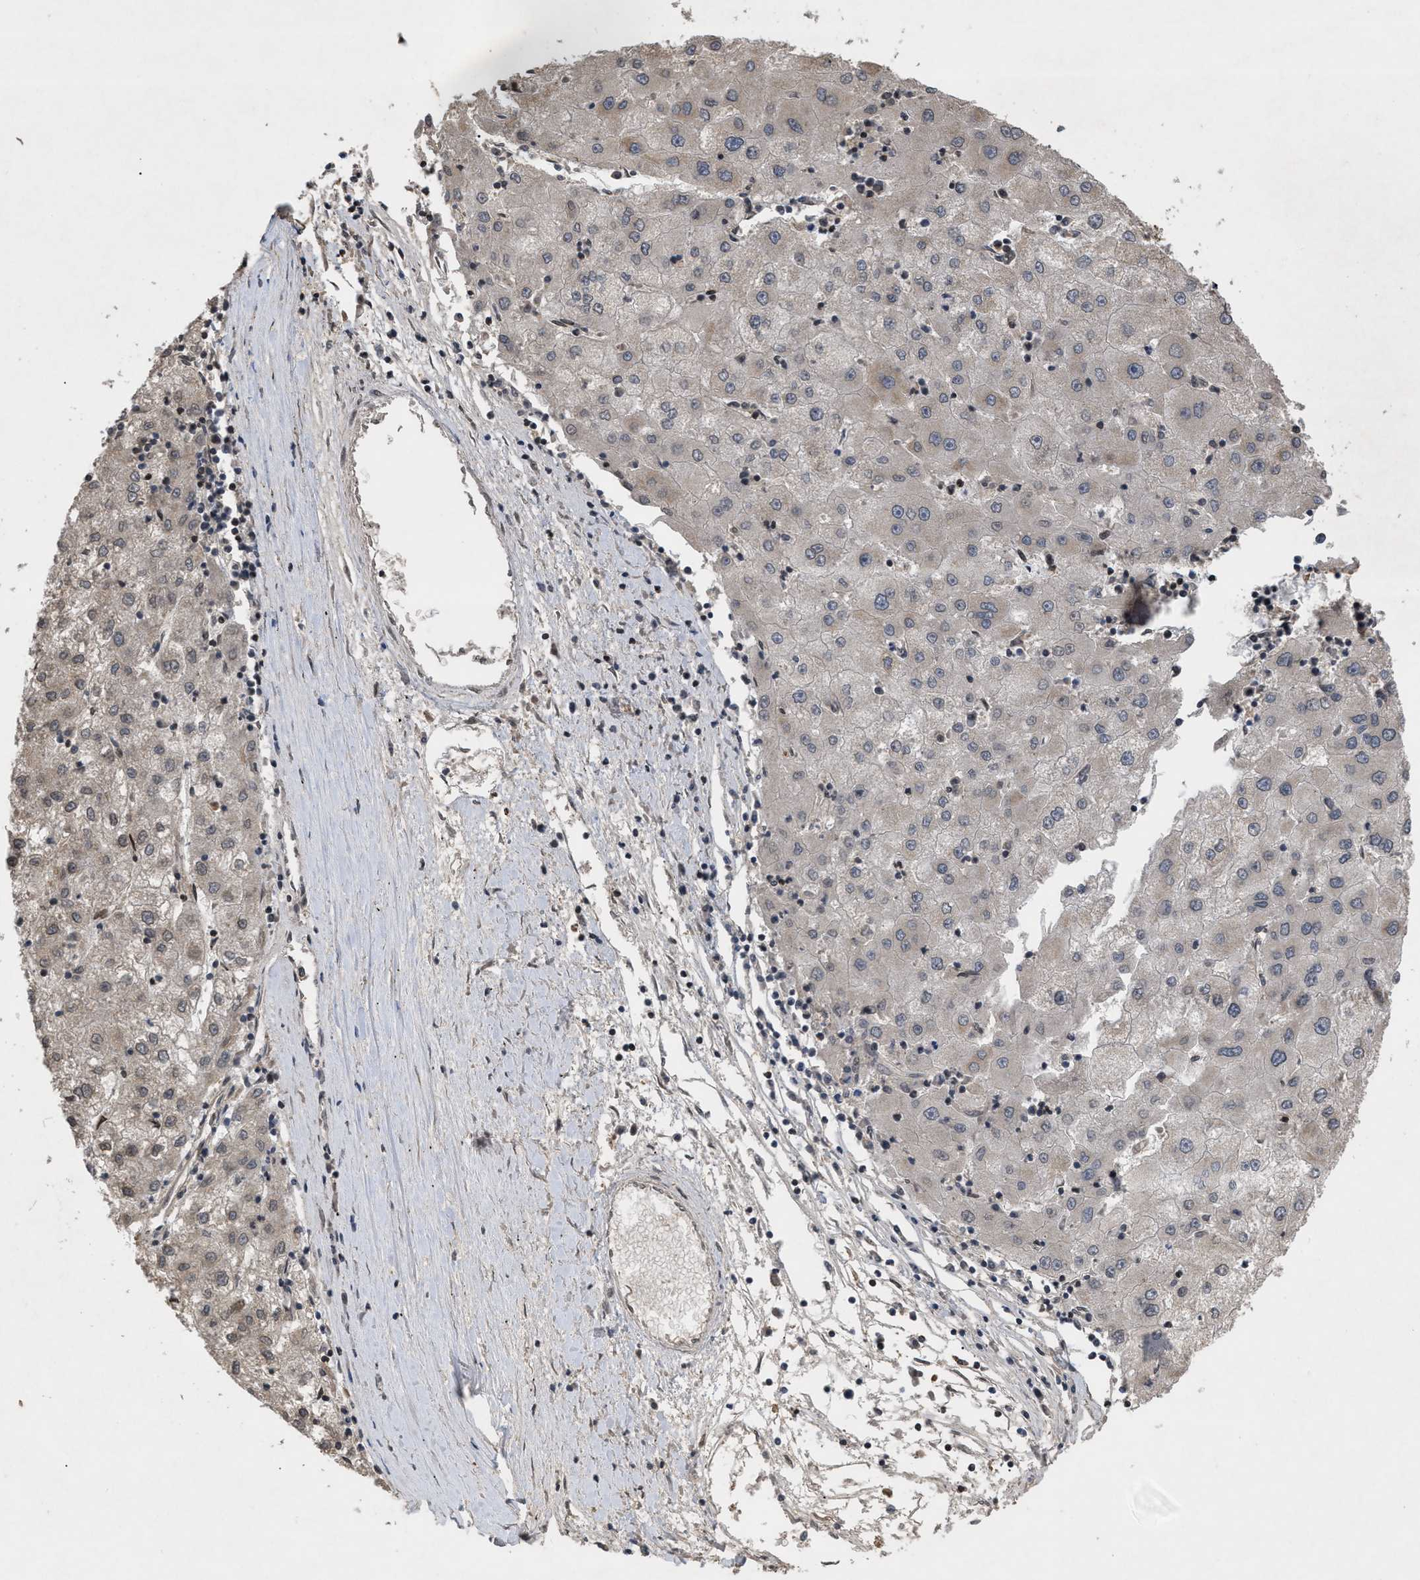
{"staining": {"intensity": "weak", "quantity": "<25%", "location": "cytoplasmic/membranous"}, "tissue": "liver cancer", "cell_type": "Tumor cells", "image_type": "cancer", "snomed": [{"axis": "morphology", "description": "Carcinoma, Hepatocellular, NOS"}, {"axis": "topography", "description": "Liver"}], "caption": "This is an immunohistochemistry histopathology image of liver cancer. There is no staining in tumor cells.", "gene": "CRY1", "patient": {"sex": "male", "age": 72}}